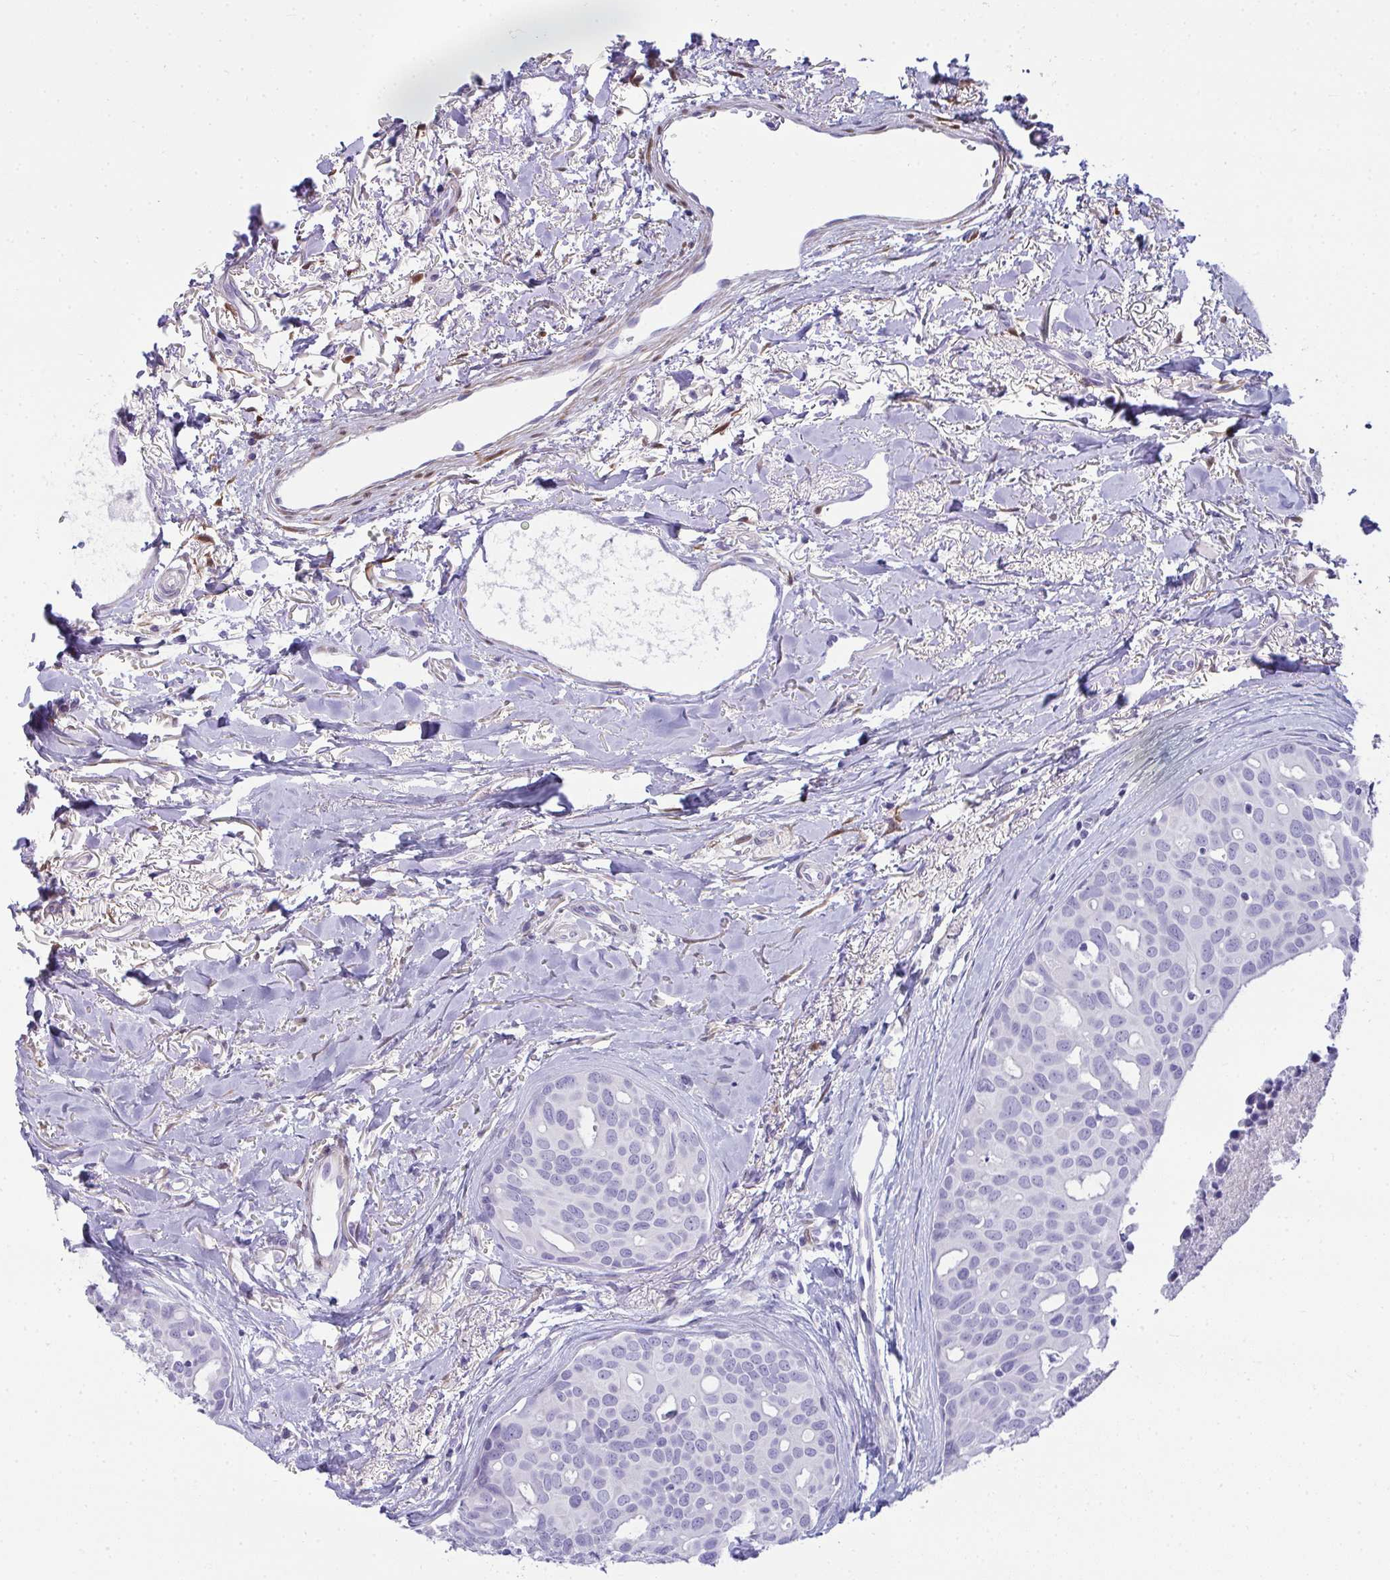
{"staining": {"intensity": "negative", "quantity": "none", "location": "none"}, "tissue": "breast cancer", "cell_type": "Tumor cells", "image_type": "cancer", "snomed": [{"axis": "morphology", "description": "Duct carcinoma"}, {"axis": "topography", "description": "Breast"}], "caption": "The histopathology image demonstrates no staining of tumor cells in breast cancer. (DAB (3,3'-diaminobenzidine) immunohistochemistry with hematoxylin counter stain).", "gene": "HSPB6", "patient": {"sex": "female", "age": 54}}